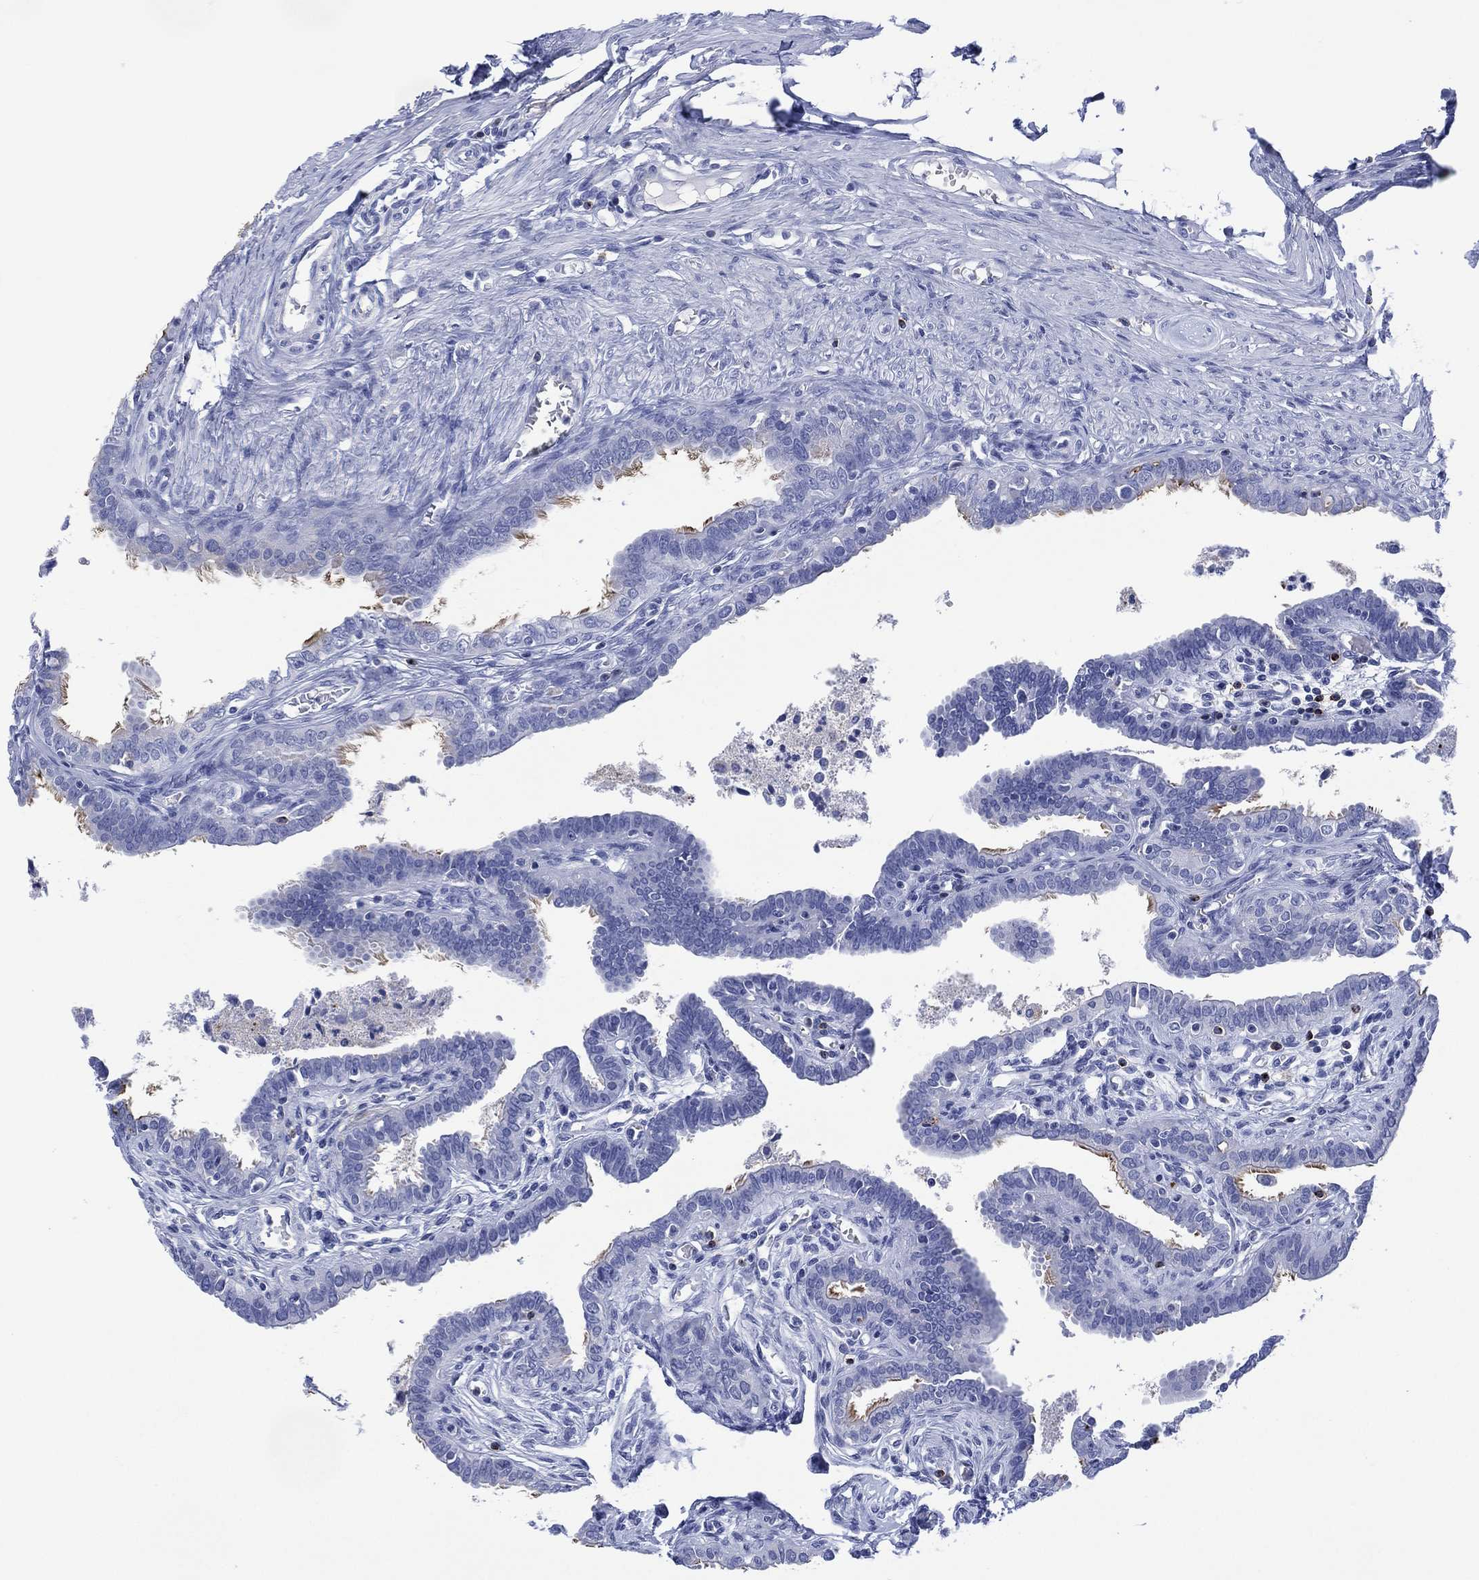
{"staining": {"intensity": "moderate", "quantity": "<25%", "location": "cytoplasmic/membranous"}, "tissue": "fallopian tube", "cell_type": "Glandular cells", "image_type": "normal", "snomed": [{"axis": "morphology", "description": "Normal tissue, NOS"}, {"axis": "morphology", "description": "Carcinoma, endometroid"}, {"axis": "topography", "description": "Fallopian tube"}, {"axis": "topography", "description": "Ovary"}], "caption": "Normal fallopian tube shows moderate cytoplasmic/membranous positivity in approximately <25% of glandular cells, visualized by immunohistochemistry. (IHC, brightfield microscopy, high magnification).", "gene": "DPP4", "patient": {"sex": "female", "age": 42}}